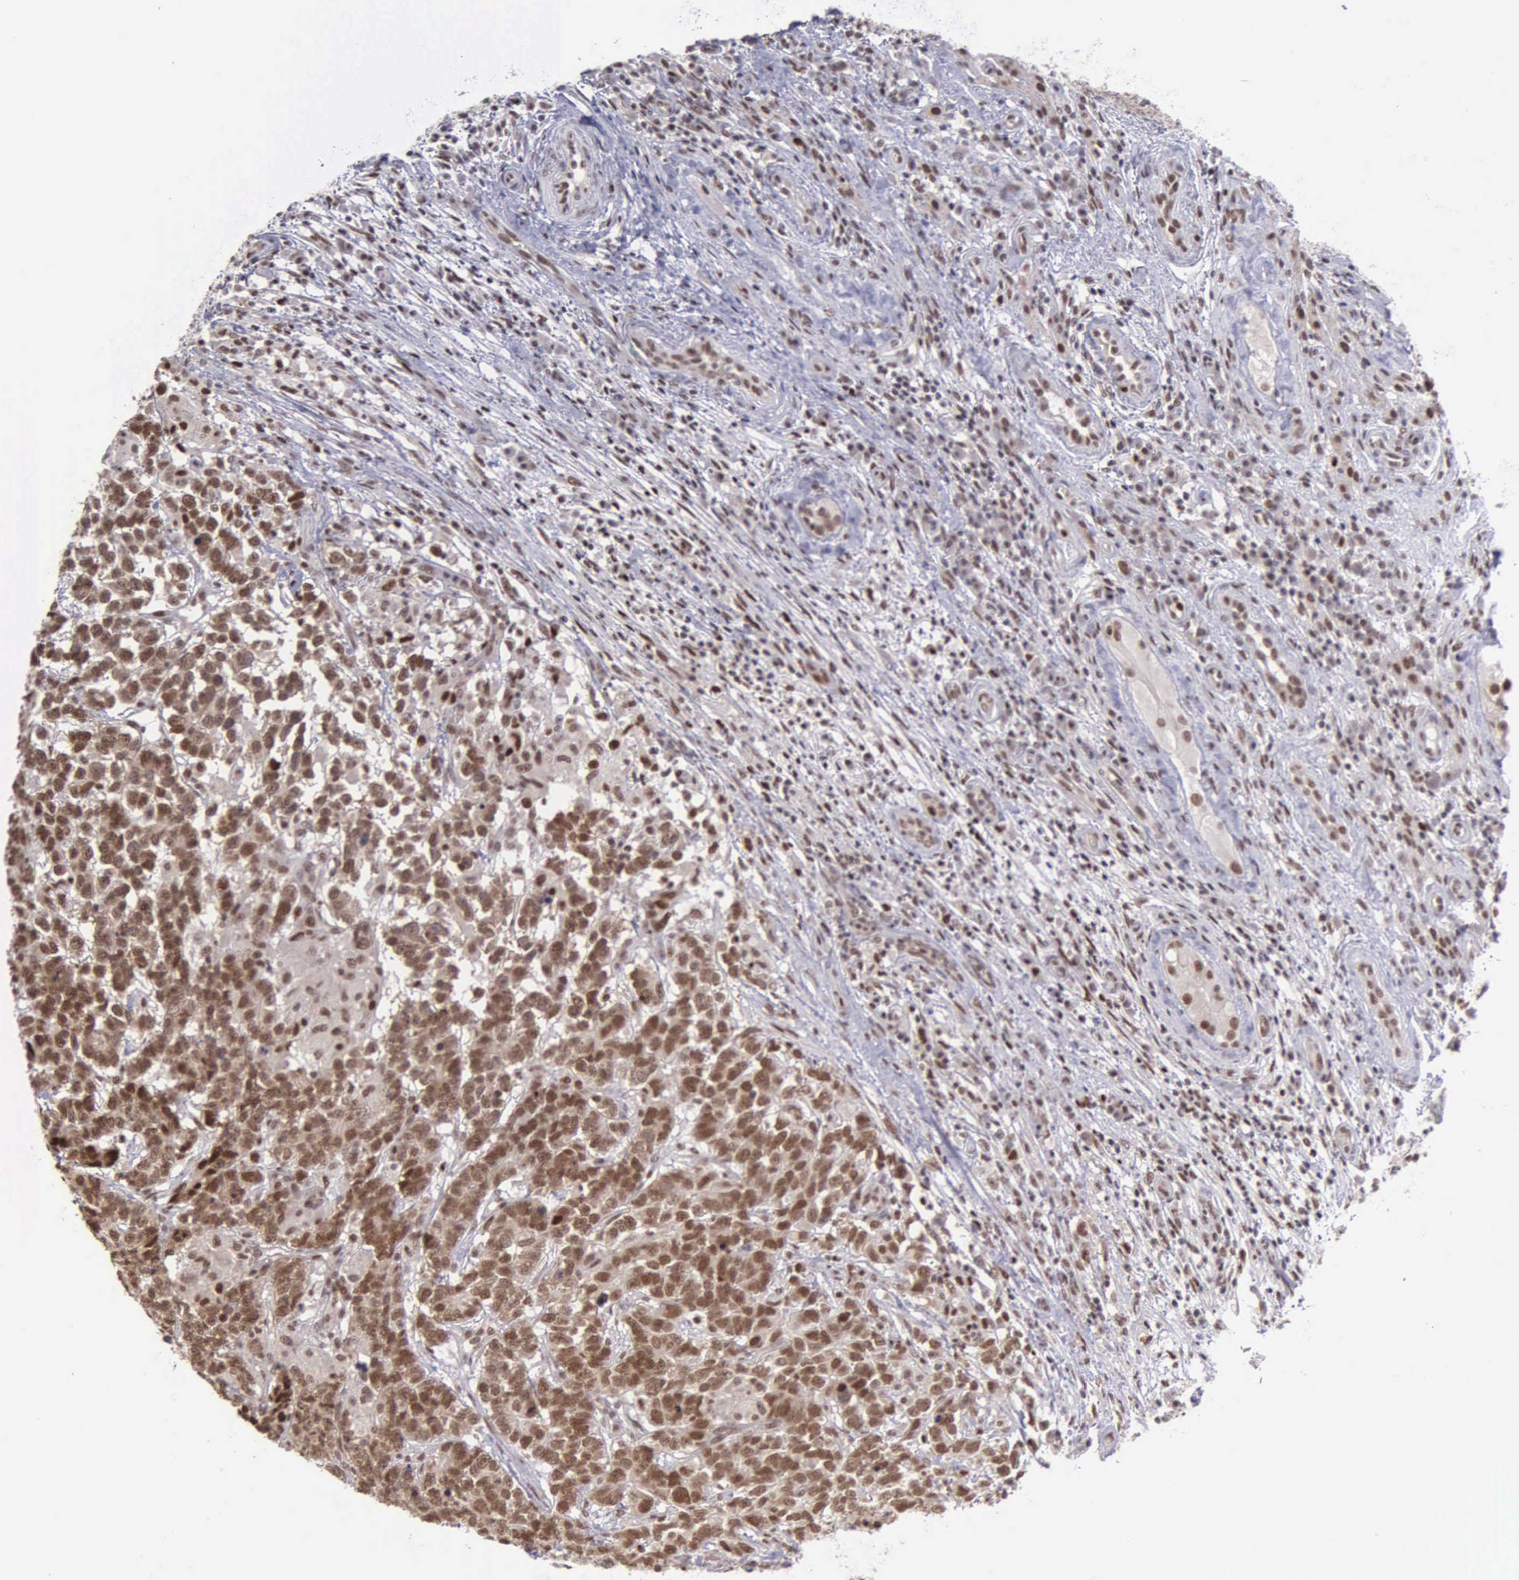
{"staining": {"intensity": "strong", "quantity": ">75%", "location": "cytoplasmic/membranous,nuclear"}, "tissue": "testis cancer", "cell_type": "Tumor cells", "image_type": "cancer", "snomed": [{"axis": "morphology", "description": "Carcinoma, Embryonal, NOS"}, {"axis": "topography", "description": "Testis"}], "caption": "Strong cytoplasmic/membranous and nuclear staining is seen in about >75% of tumor cells in testis cancer.", "gene": "UBR7", "patient": {"sex": "male", "age": 26}}